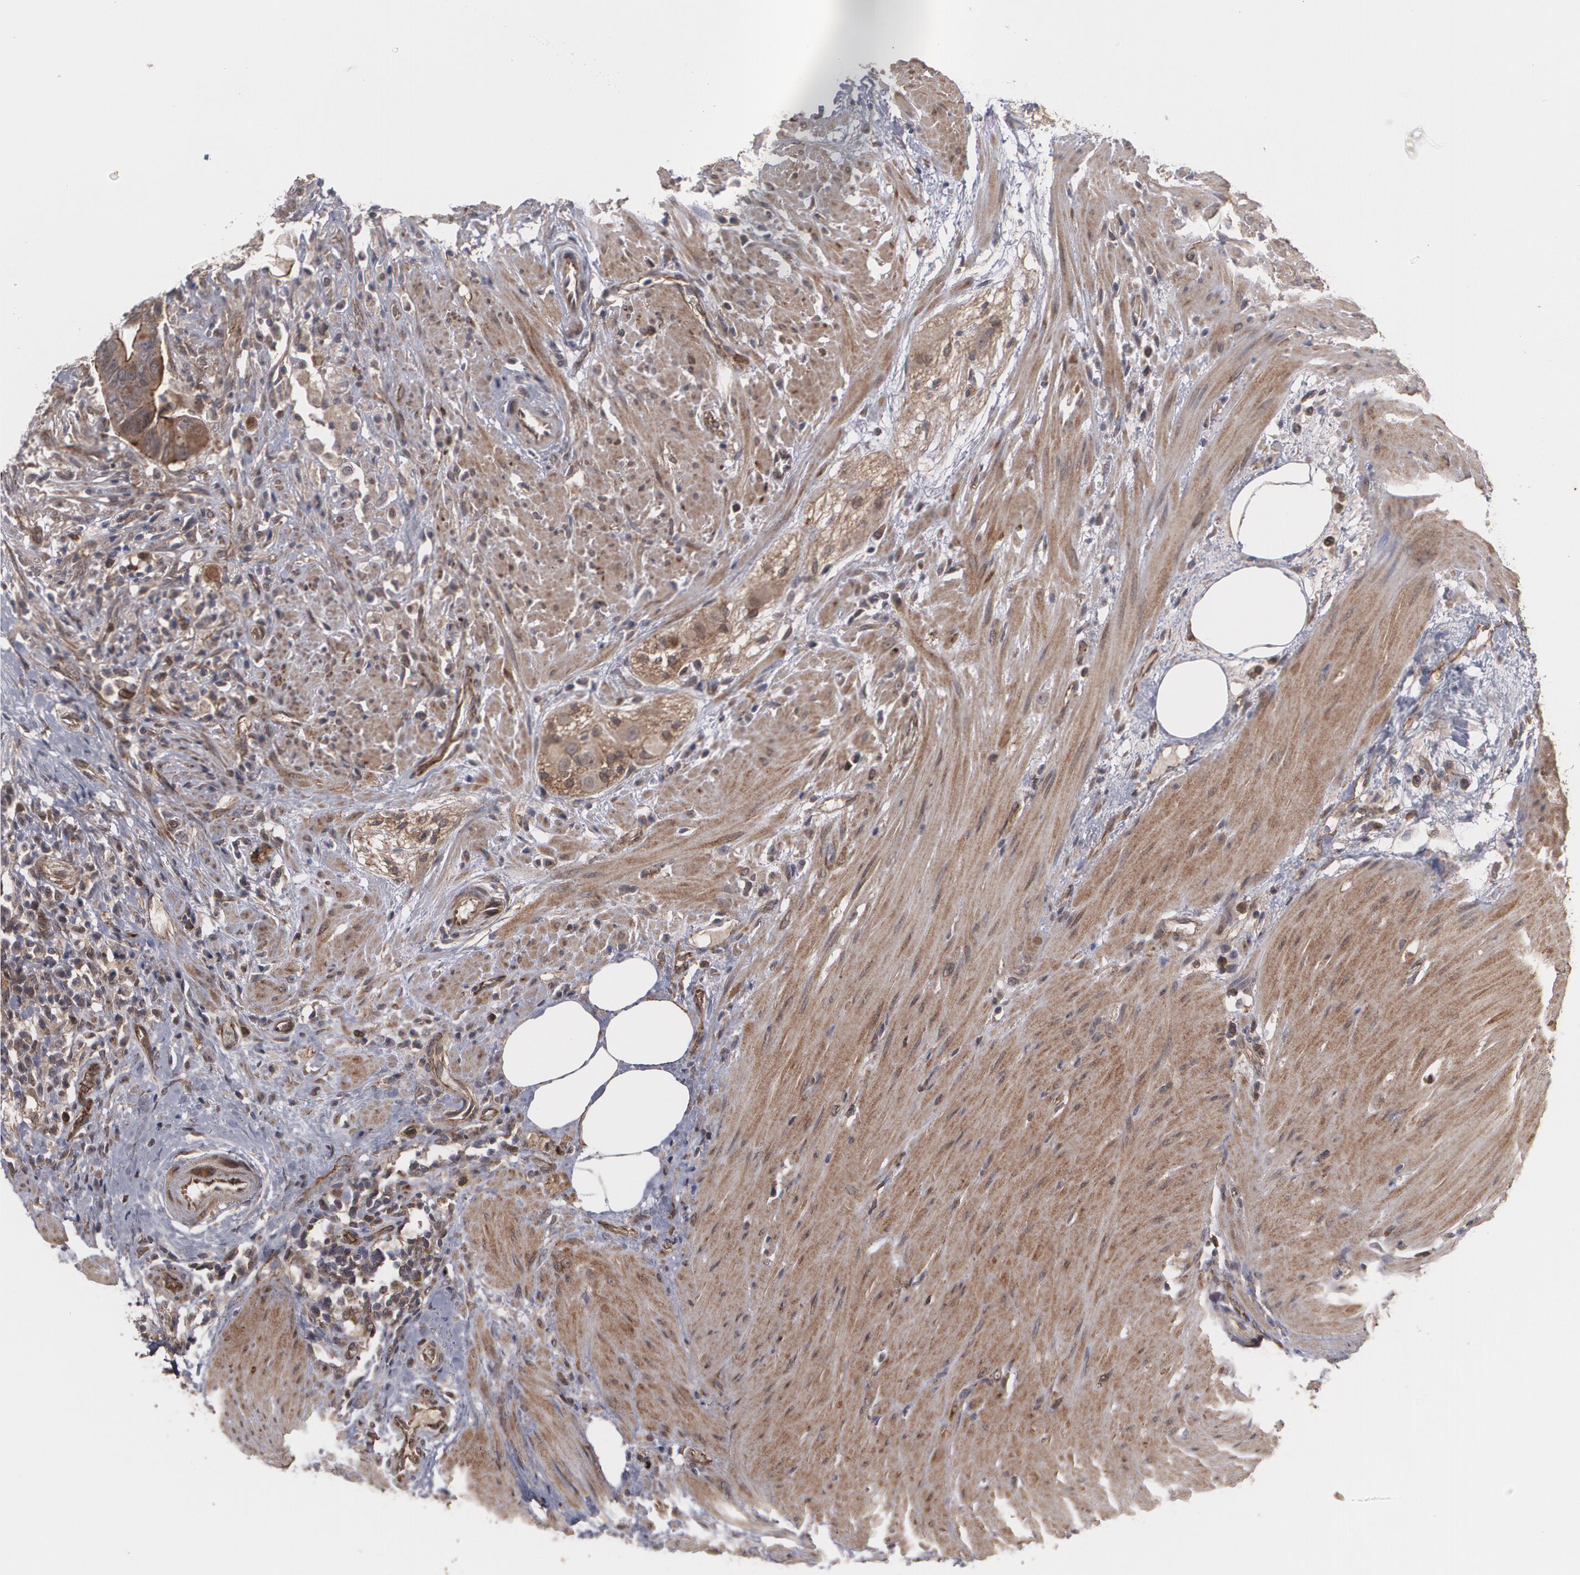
{"staining": {"intensity": "moderate", "quantity": ">75%", "location": "cytoplasmic/membranous"}, "tissue": "colorectal cancer", "cell_type": "Tumor cells", "image_type": "cancer", "snomed": [{"axis": "morphology", "description": "Adenocarcinoma, NOS"}, {"axis": "topography", "description": "Rectum"}], "caption": "Tumor cells show medium levels of moderate cytoplasmic/membranous positivity in about >75% of cells in adenocarcinoma (colorectal).", "gene": "TJP1", "patient": {"sex": "male", "age": 53}}